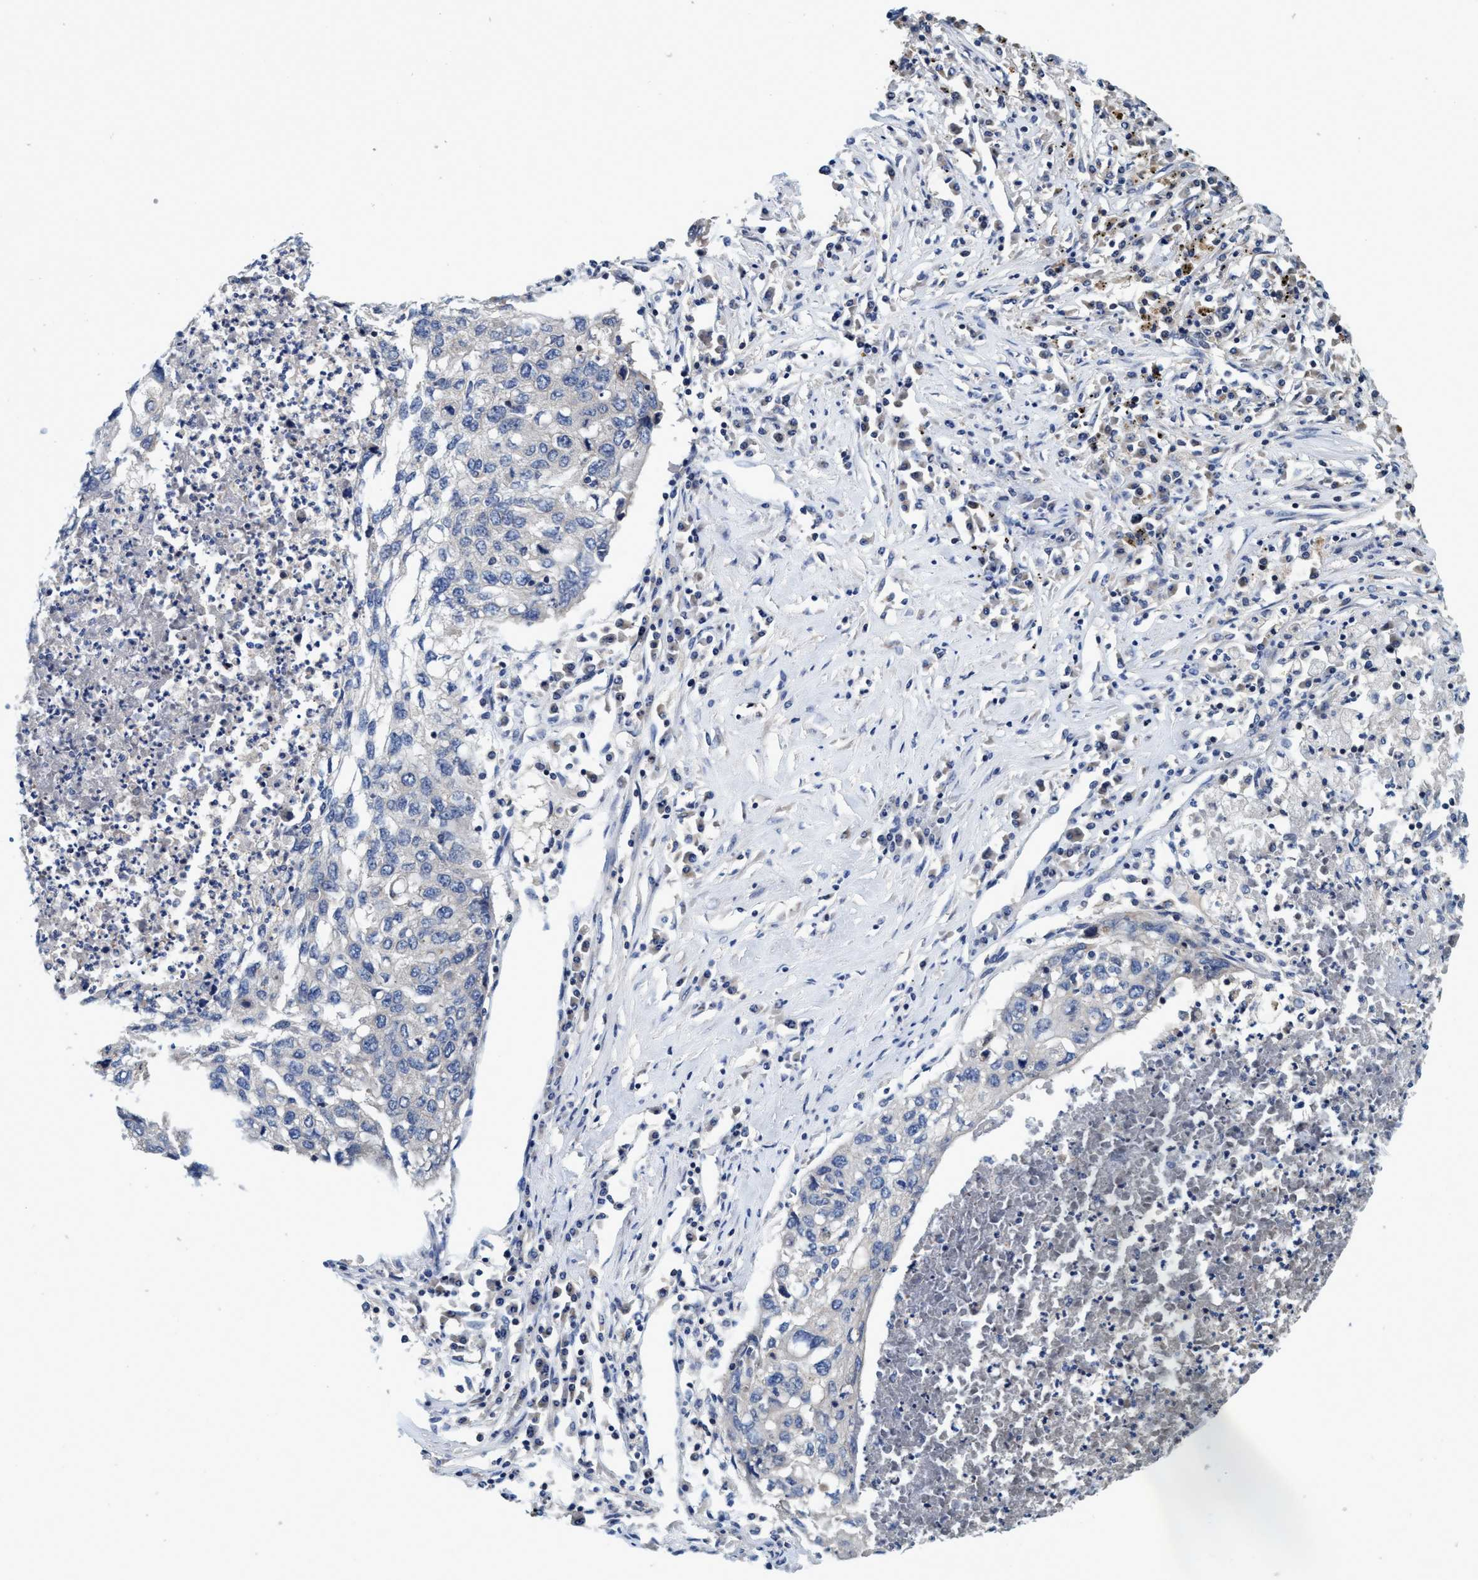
{"staining": {"intensity": "negative", "quantity": "none", "location": "none"}, "tissue": "lung cancer", "cell_type": "Tumor cells", "image_type": "cancer", "snomed": [{"axis": "morphology", "description": "Squamous cell carcinoma, NOS"}, {"axis": "topography", "description": "Lung"}], "caption": "This is a micrograph of IHC staining of squamous cell carcinoma (lung), which shows no positivity in tumor cells.", "gene": "CALCOCO2", "patient": {"sex": "female", "age": 63}}